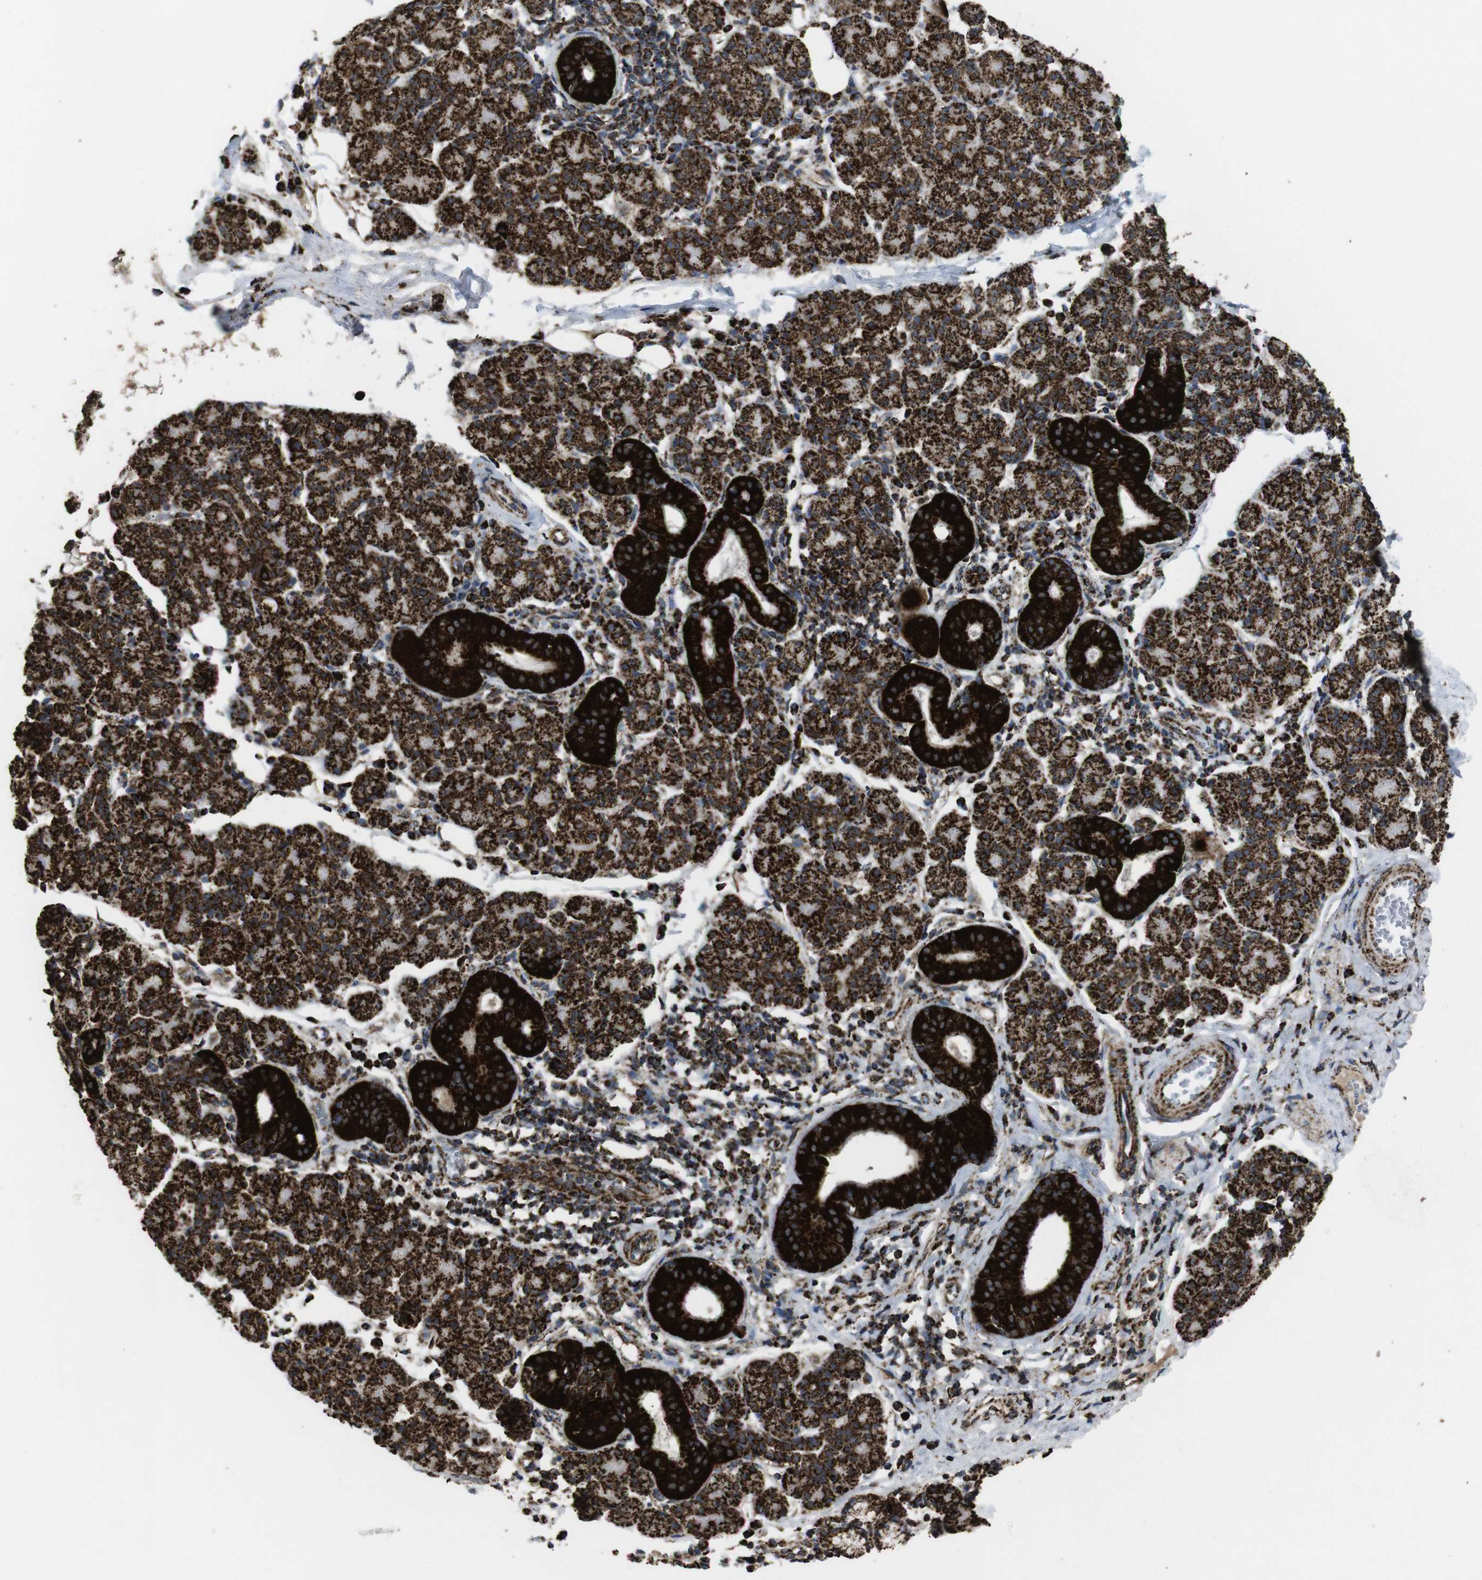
{"staining": {"intensity": "strong", "quantity": ">75%", "location": "cytoplasmic/membranous"}, "tissue": "salivary gland", "cell_type": "Glandular cells", "image_type": "normal", "snomed": [{"axis": "morphology", "description": "Normal tissue, NOS"}, {"axis": "morphology", "description": "Inflammation, NOS"}, {"axis": "topography", "description": "Lymph node"}, {"axis": "topography", "description": "Salivary gland"}], "caption": "High-magnification brightfield microscopy of unremarkable salivary gland stained with DAB (brown) and counterstained with hematoxylin (blue). glandular cells exhibit strong cytoplasmic/membranous positivity is present in about>75% of cells.", "gene": "ATP5F1A", "patient": {"sex": "male", "age": 3}}